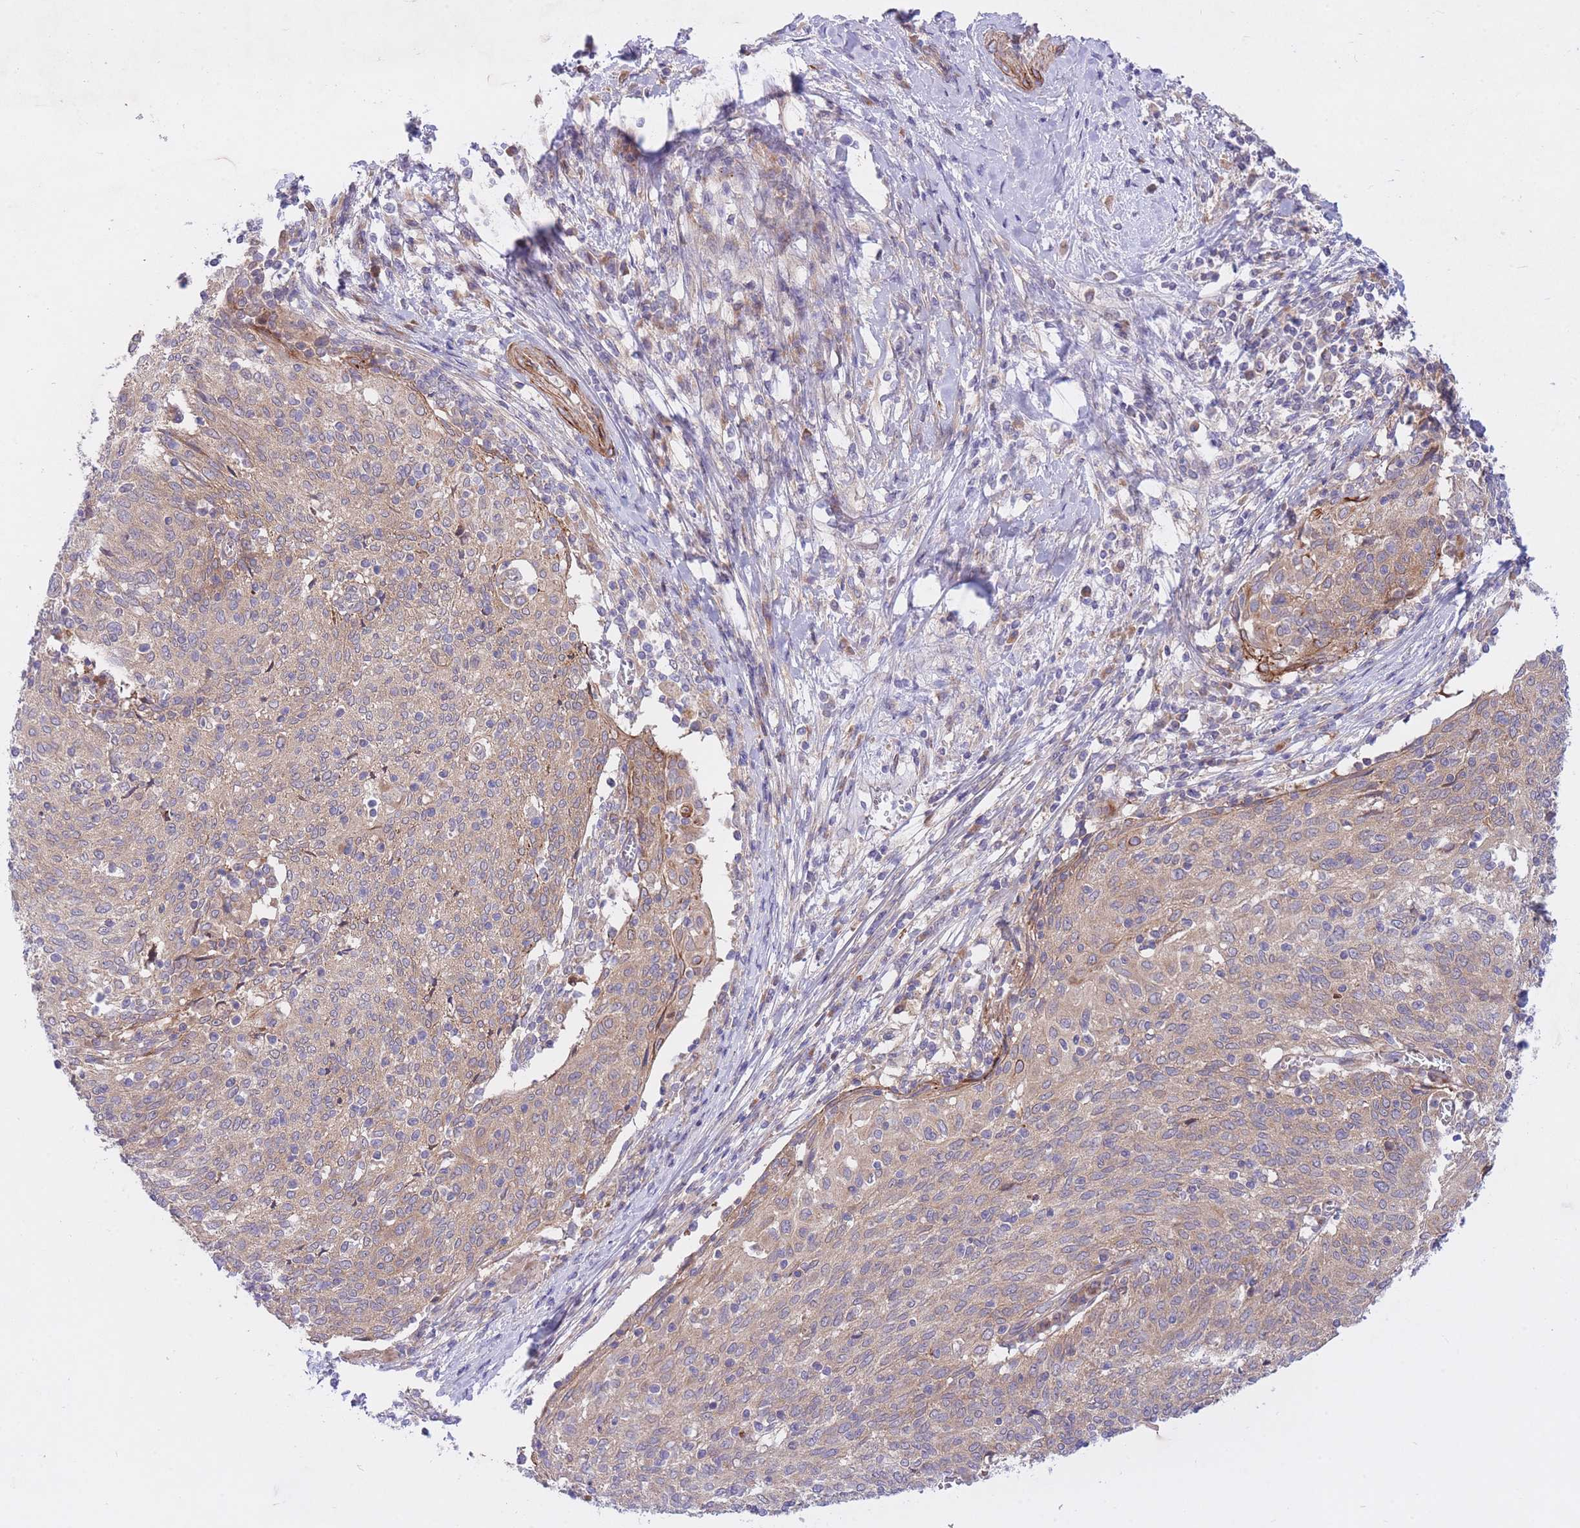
{"staining": {"intensity": "weak", "quantity": ">75%", "location": "cytoplasmic/membranous"}, "tissue": "cervical cancer", "cell_type": "Tumor cells", "image_type": "cancer", "snomed": [{"axis": "morphology", "description": "Squamous cell carcinoma, NOS"}, {"axis": "topography", "description": "Cervix"}], "caption": "Cervical cancer (squamous cell carcinoma) stained for a protein (brown) reveals weak cytoplasmic/membranous positive expression in about >75% of tumor cells.", "gene": "CHAC1", "patient": {"sex": "female", "age": 52}}